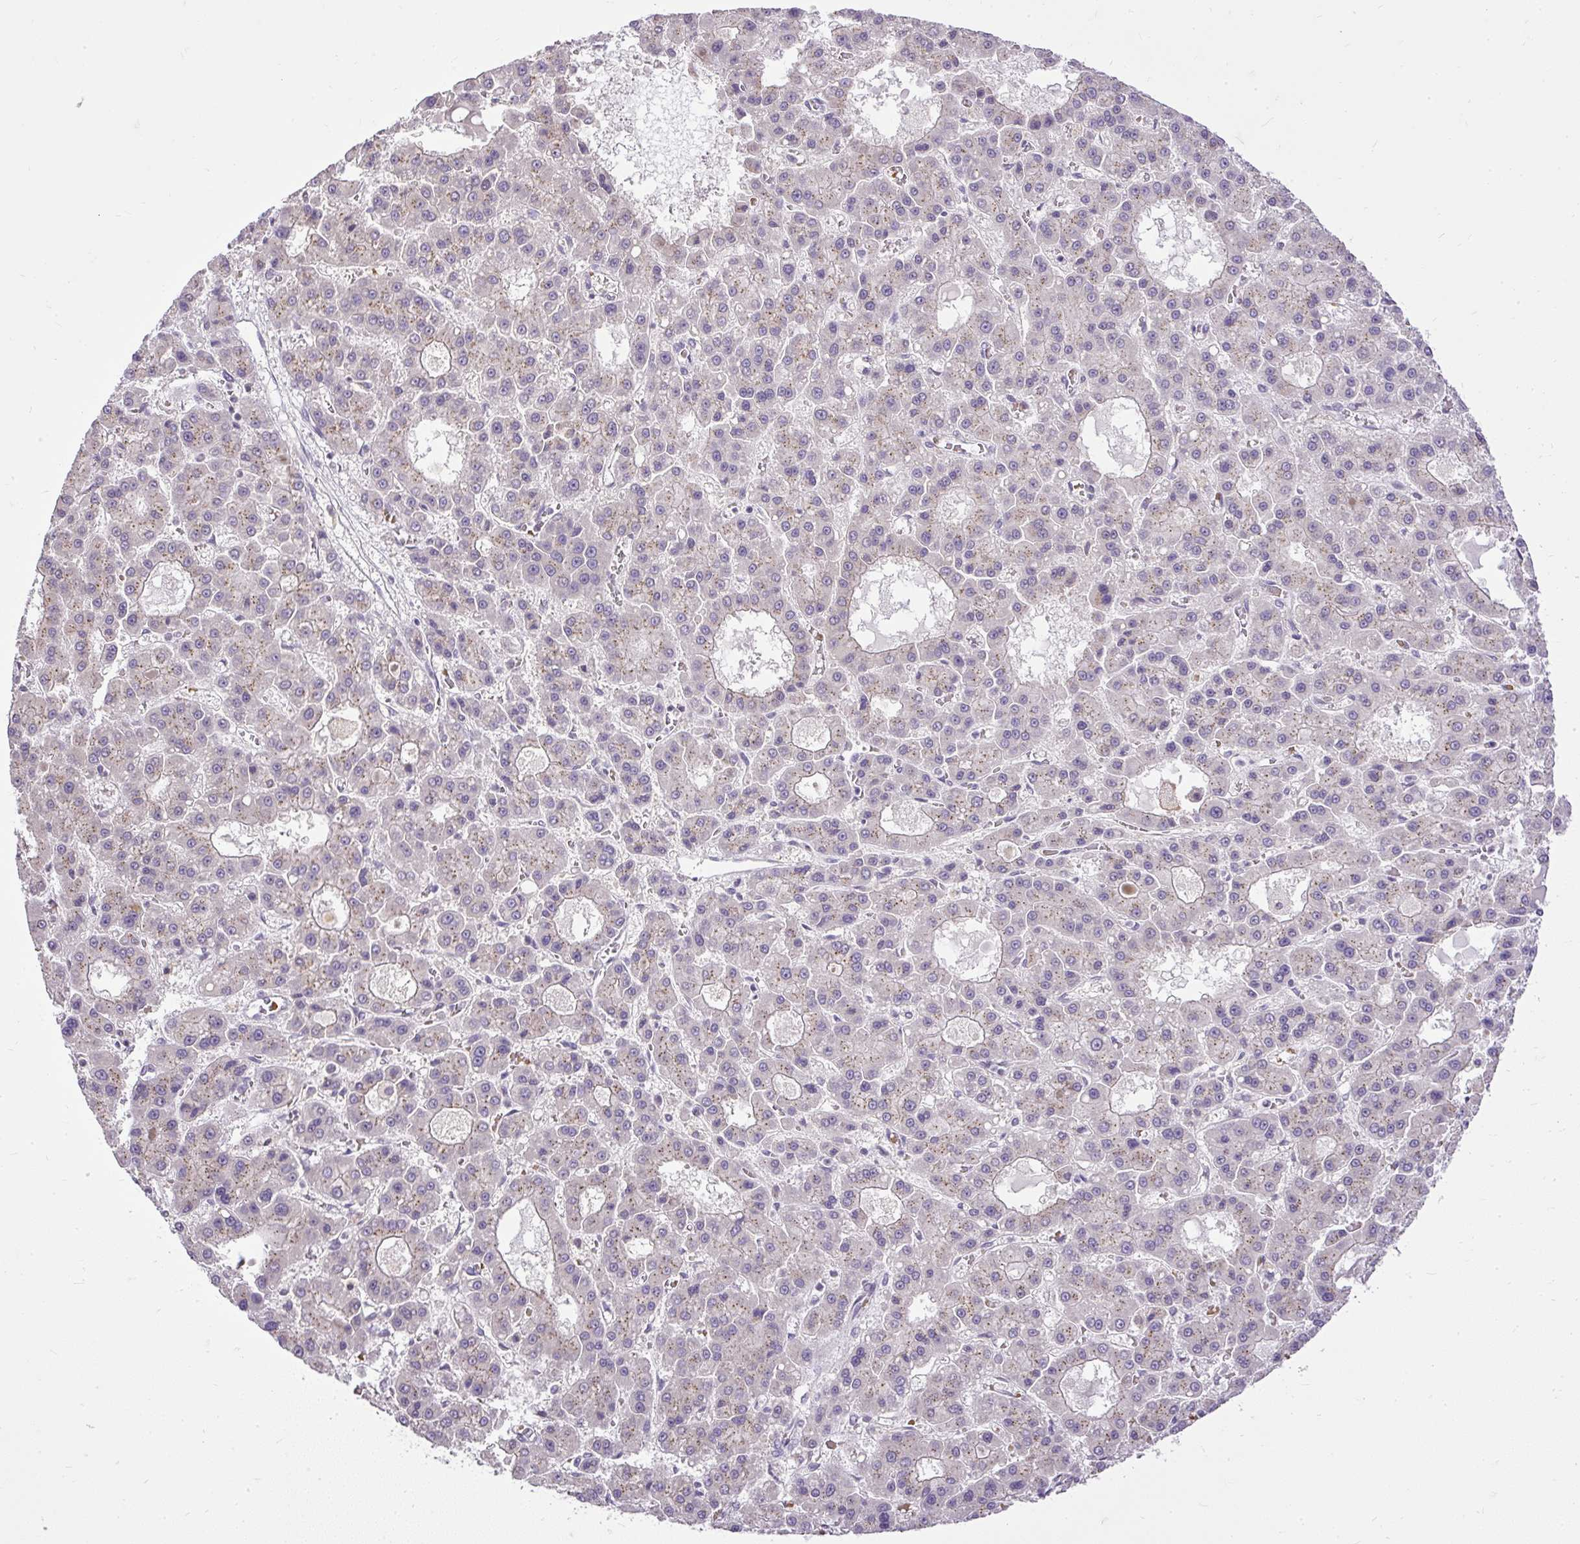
{"staining": {"intensity": "weak", "quantity": "25%-75%", "location": "cytoplasmic/membranous"}, "tissue": "liver cancer", "cell_type": "Tumor cells", "image_type": "cancer", "snomed": [{"axis": "morphology", "description": "Carcinoma, Hepatocellular, NOS"}, {"axis": "topography", "description": "Liver"}], "caption": "This micrograph shows liver cancer stained with immunohistochemistry to label a protein in brown. The cytoplasmic/membranous of tumor cells show weak positivity for the protein. Nuclei are counter-stained blue.", "gene": "SMC4", "patient": {"sex": "male", "age": 70}}